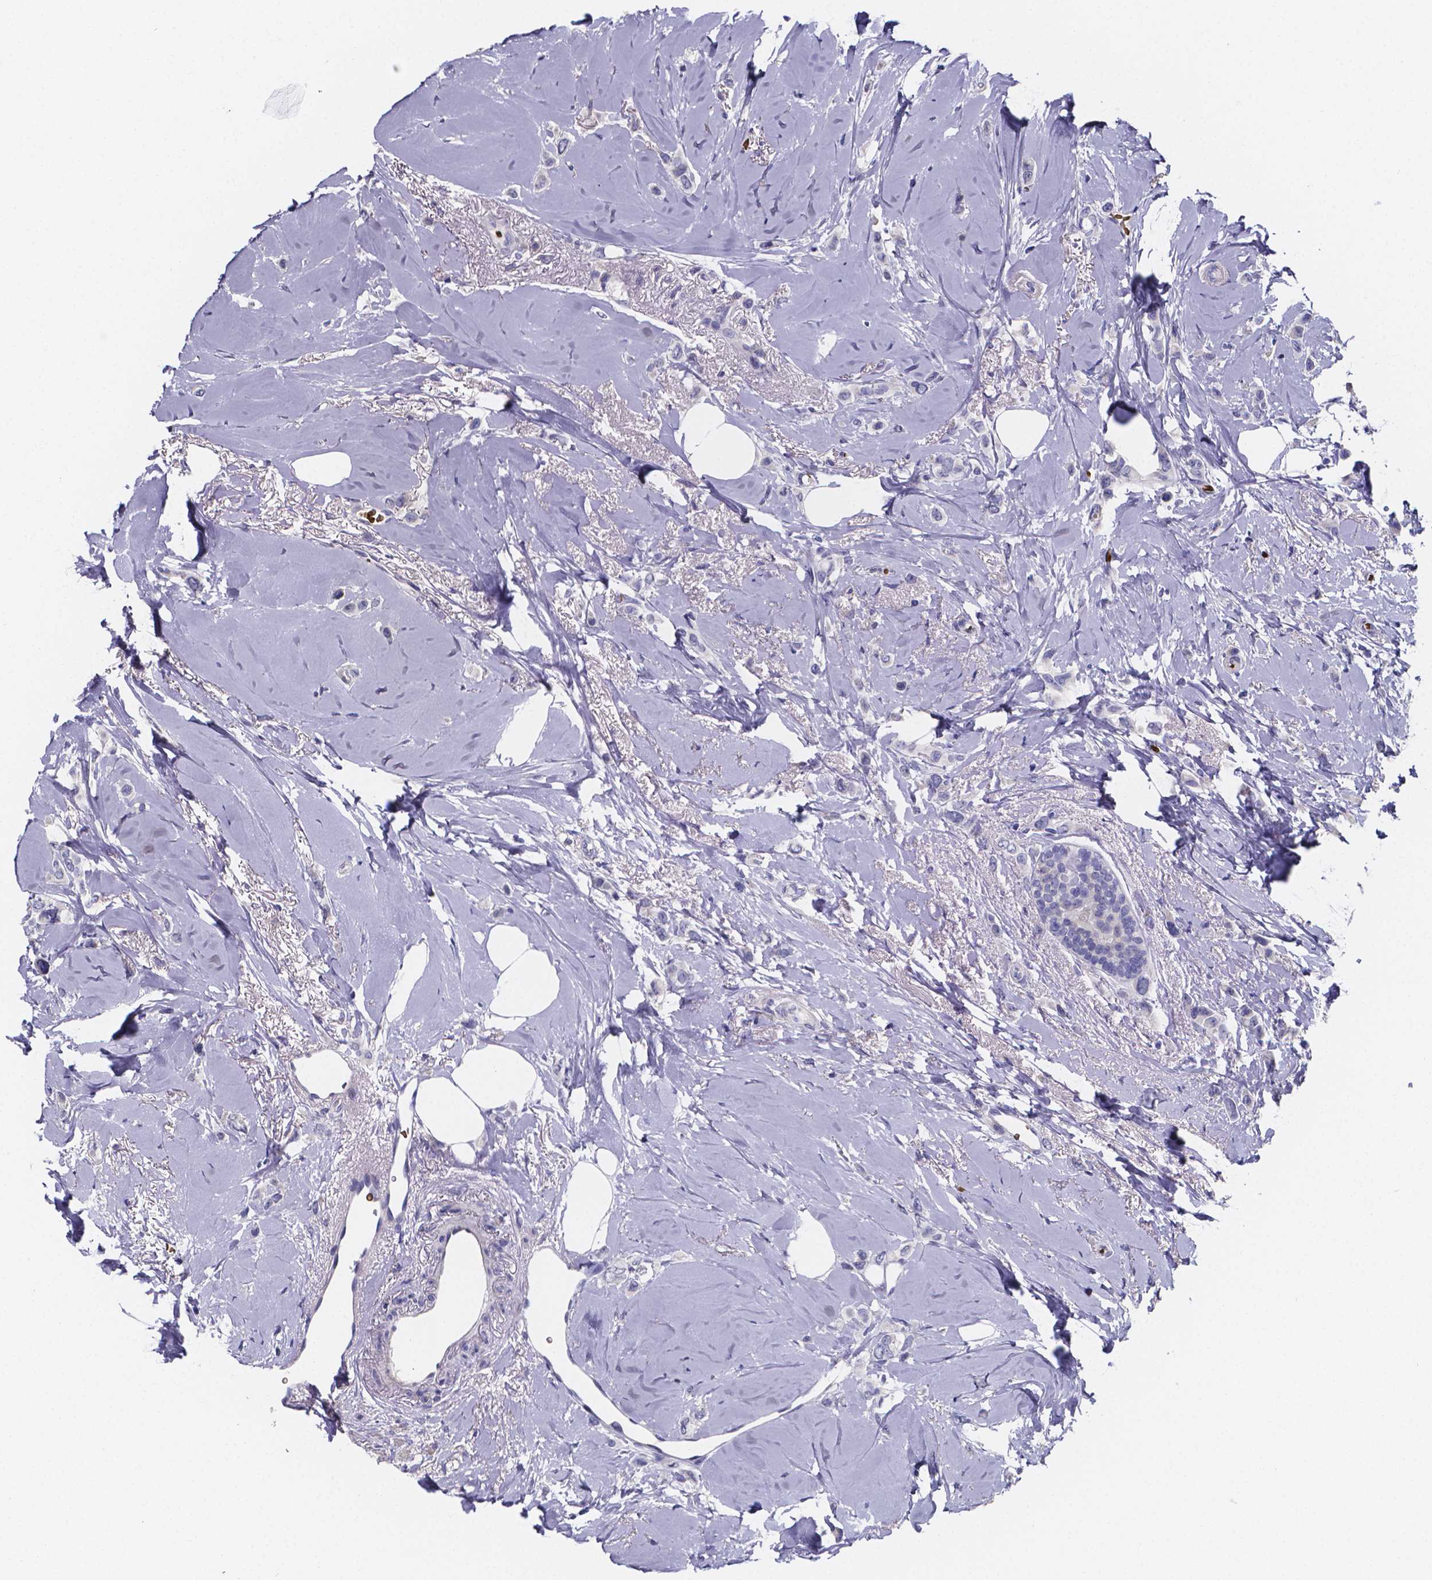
{"staining": {"intensity": "negative", "quantity": "none", "location": "none"}, "tissue": "breast cancer", "cell_type": "Tumor cells", "image_type": "cancer", "snomed": [{"axis": "morphology", "description": "Lobular carcinoma"}, {"axis": "topography", "description": "Breast"}], "caption": "Histopathology image shows no significant protein expression in tumor cells of breast cancer.", "gene": "GABRA3", "patient": {"sex": "female", "age": 66}}